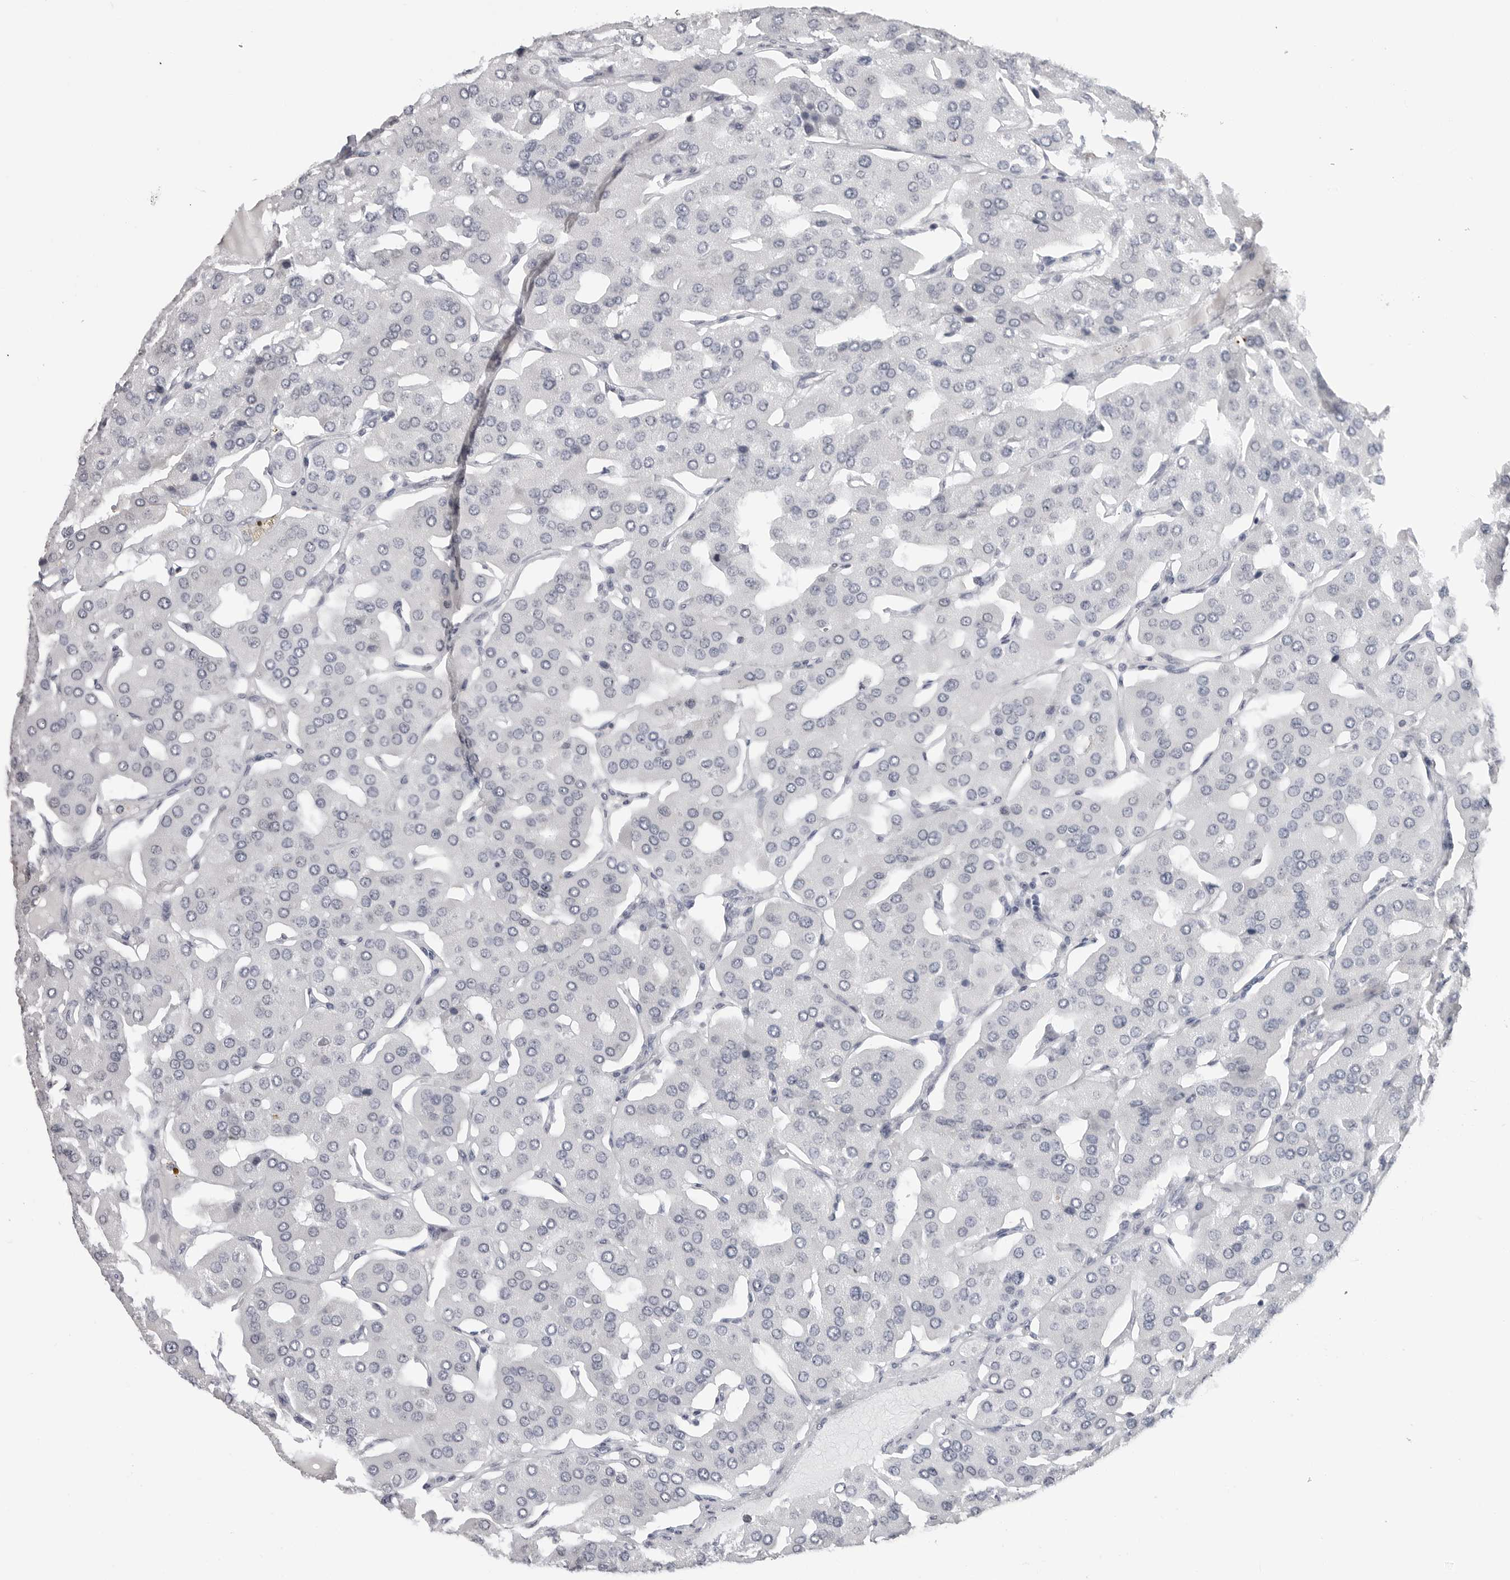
{"staining": {"intensity": "negative", "quantity": "none", "location": "none"}, "tissue": "parathyroid gland", "cell_type": "Glandular cells", "image_type": "normal", "snomed": [{"axis": "morphology", "description": "Normal tissue, NOS"}, {"axis": "morphology", "description": "Adenoma, NOS"}, {"axis": "topography", "description": "Parathyroid gland"}], "caption": "Immunohistochemical staining of benign human parathyroid gland reveals no significant staining in glandular cells.", "gene": "PGA3", "patient": {"sex": "female", "age": 86}}